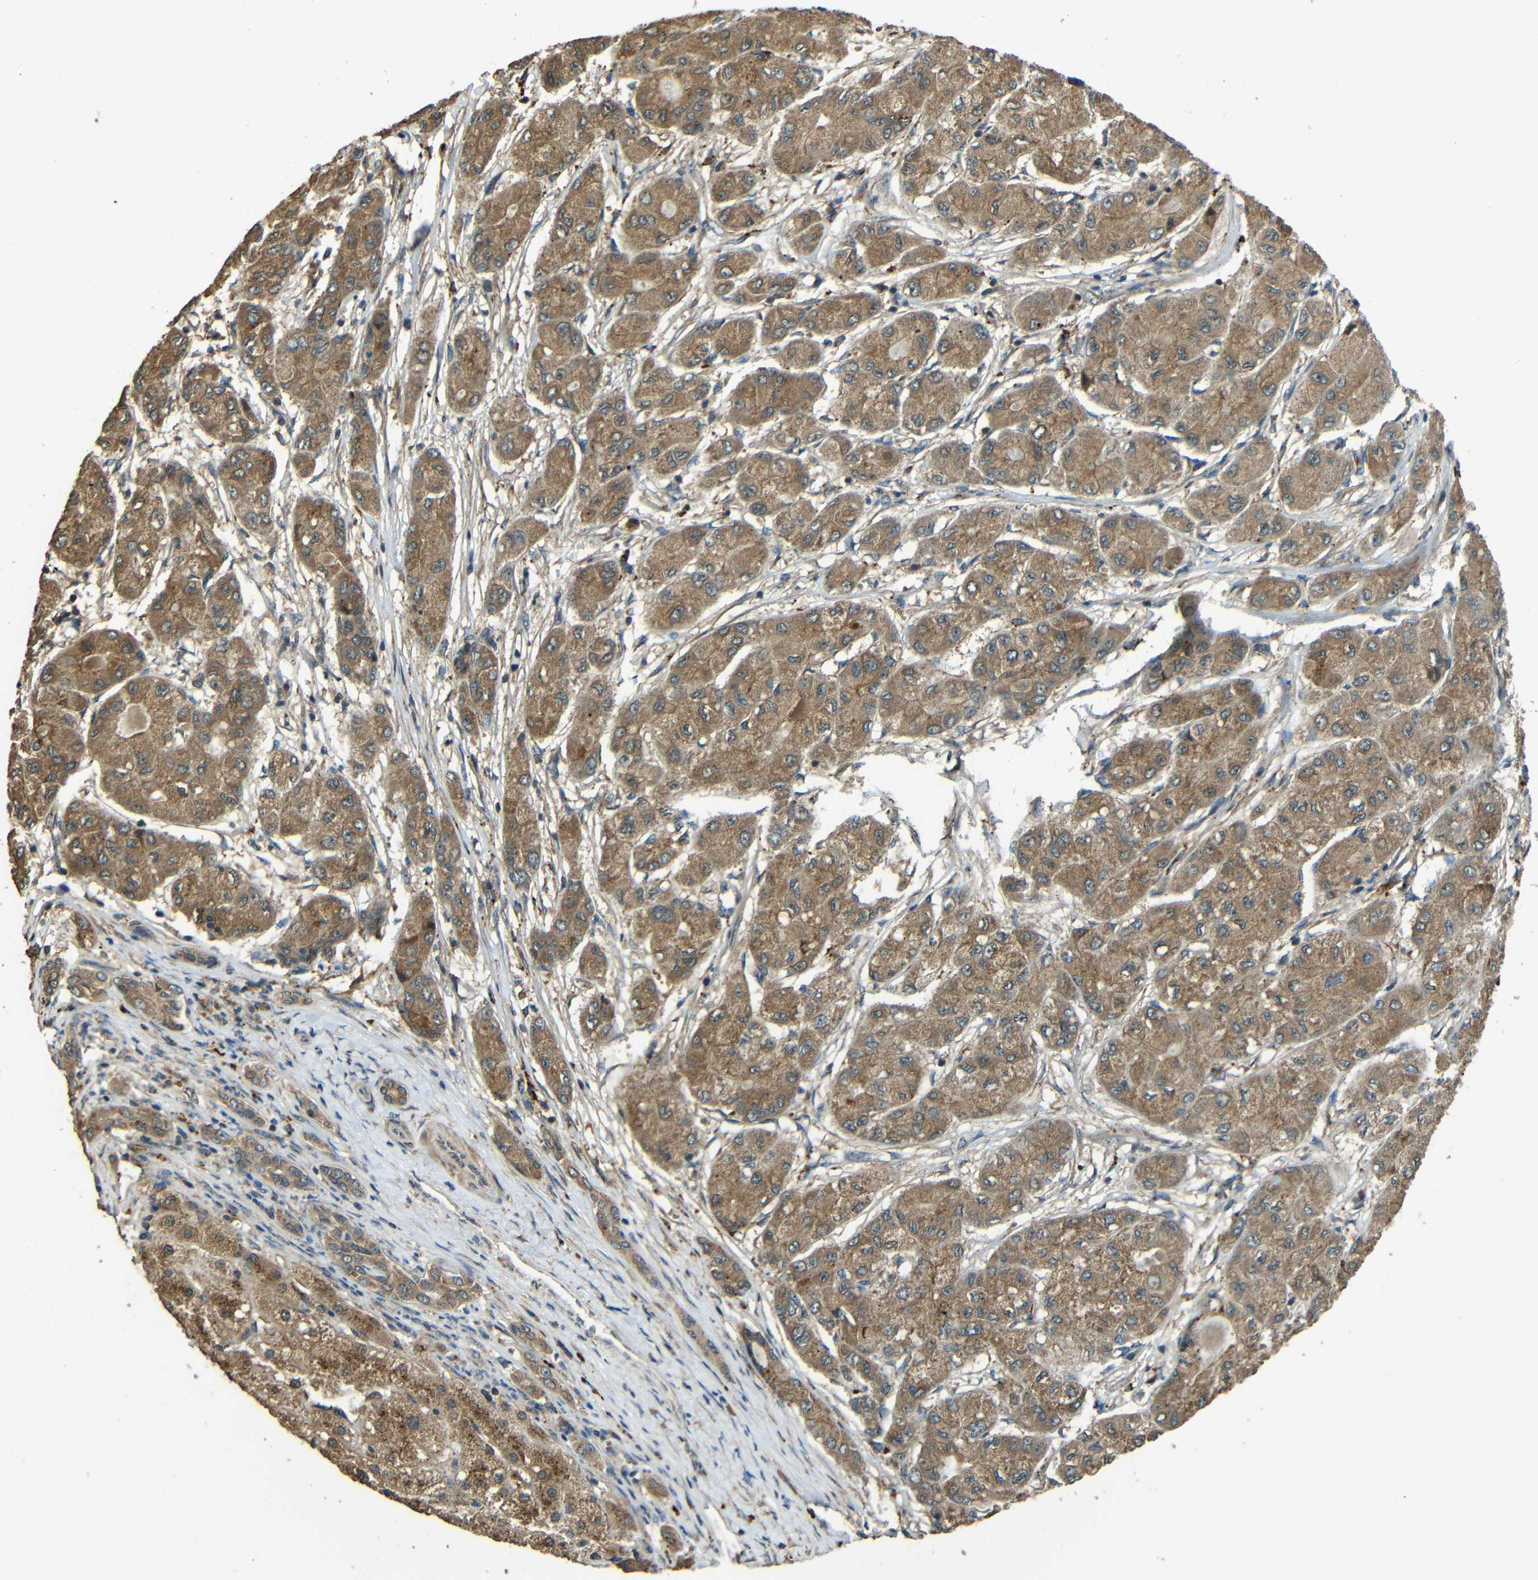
{"staining": {"intensity": "moderate", "quantity": ">75%", "location": "cytoplasmic/membranous"}, "tissue": "liver cancer", "cell_type": "Tumor cells", "image_type": "cancer", "snomed": [{"axis": "morphology", "description": "Carcinoma, Hepatocellular, NOS"}, {"axis": "topography", "description": "Liver"}], "caption": "There is medium levels of moderate cytoplasmic/membranous staining in tumor cells of liver hepatocellular carcinoma, as demonstrated by immunohistochemical staining (brown color).", "gene": "ACACA", "patient": {"sex": "male", "age": 80}}